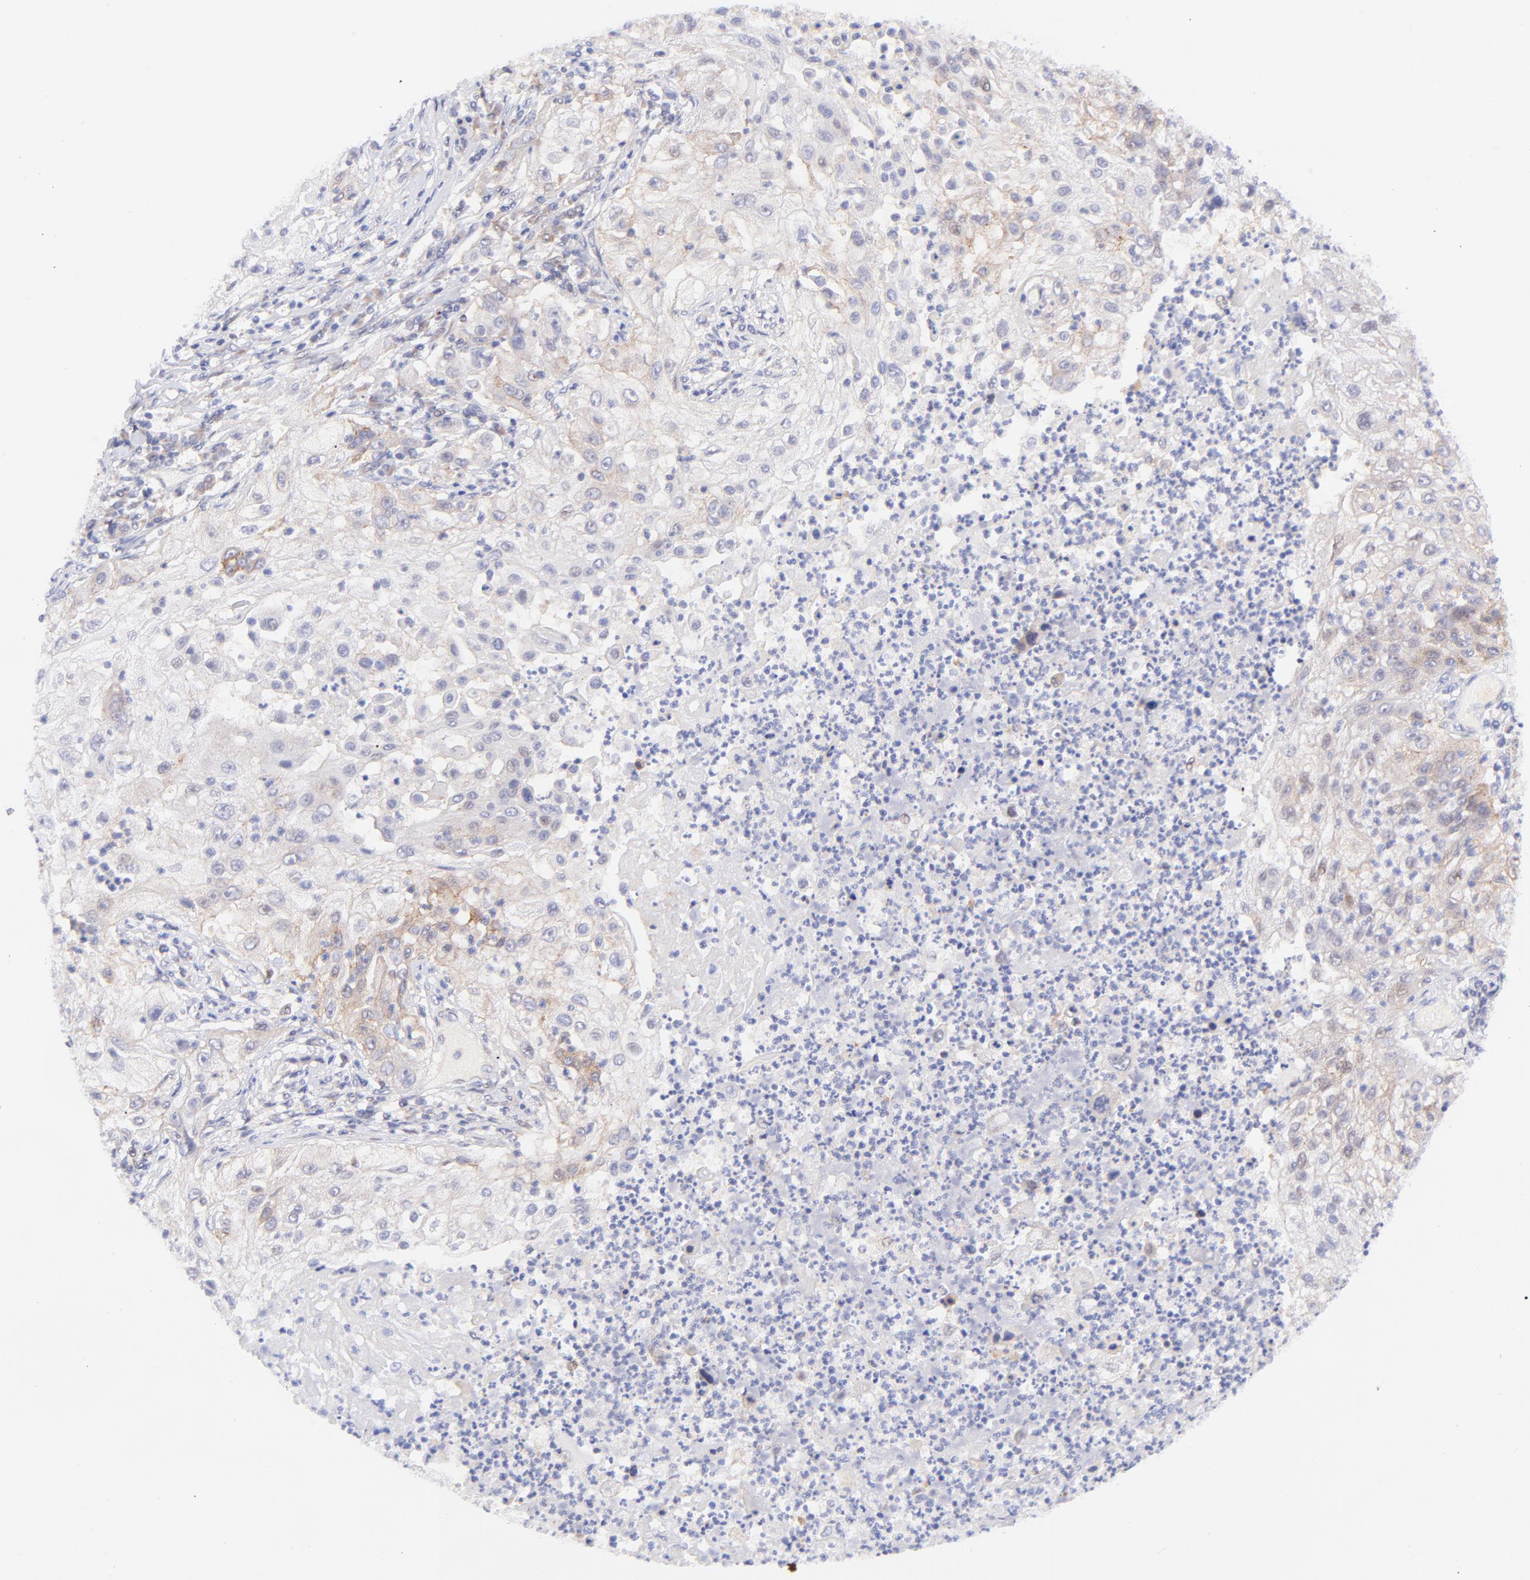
{"staining": {"intensity": "weak", "quantity": "<25%", "location": "cytoplasmic/membranous"}, "tissue": "lung cancer", "cell_type": "Tumor cells", "image_type": "cancer", "snomed": [{"axis": "morphology", "description": "Inflammation, NOS"}, {"axis": "morphology", "description": "Squamous cell carcinoma, NOS"}, {"axis": "topography", "description": "Lymph node"}, {"axis": "topography", "description": "Soft tissue"}, {"axis": "topography", "description": "Lung"}], "caption": "Histopathology image shows no significant protein staining in tumor cells of lung squamous cell carcinoma. The staining was performed using DAB to visualize the protein expression in brown, while the nuclei were stained in blue with hematoxylin (Magnification: 20x).", "gene": "PBDC1", "patient": {"sex": "male", "age": 66}}